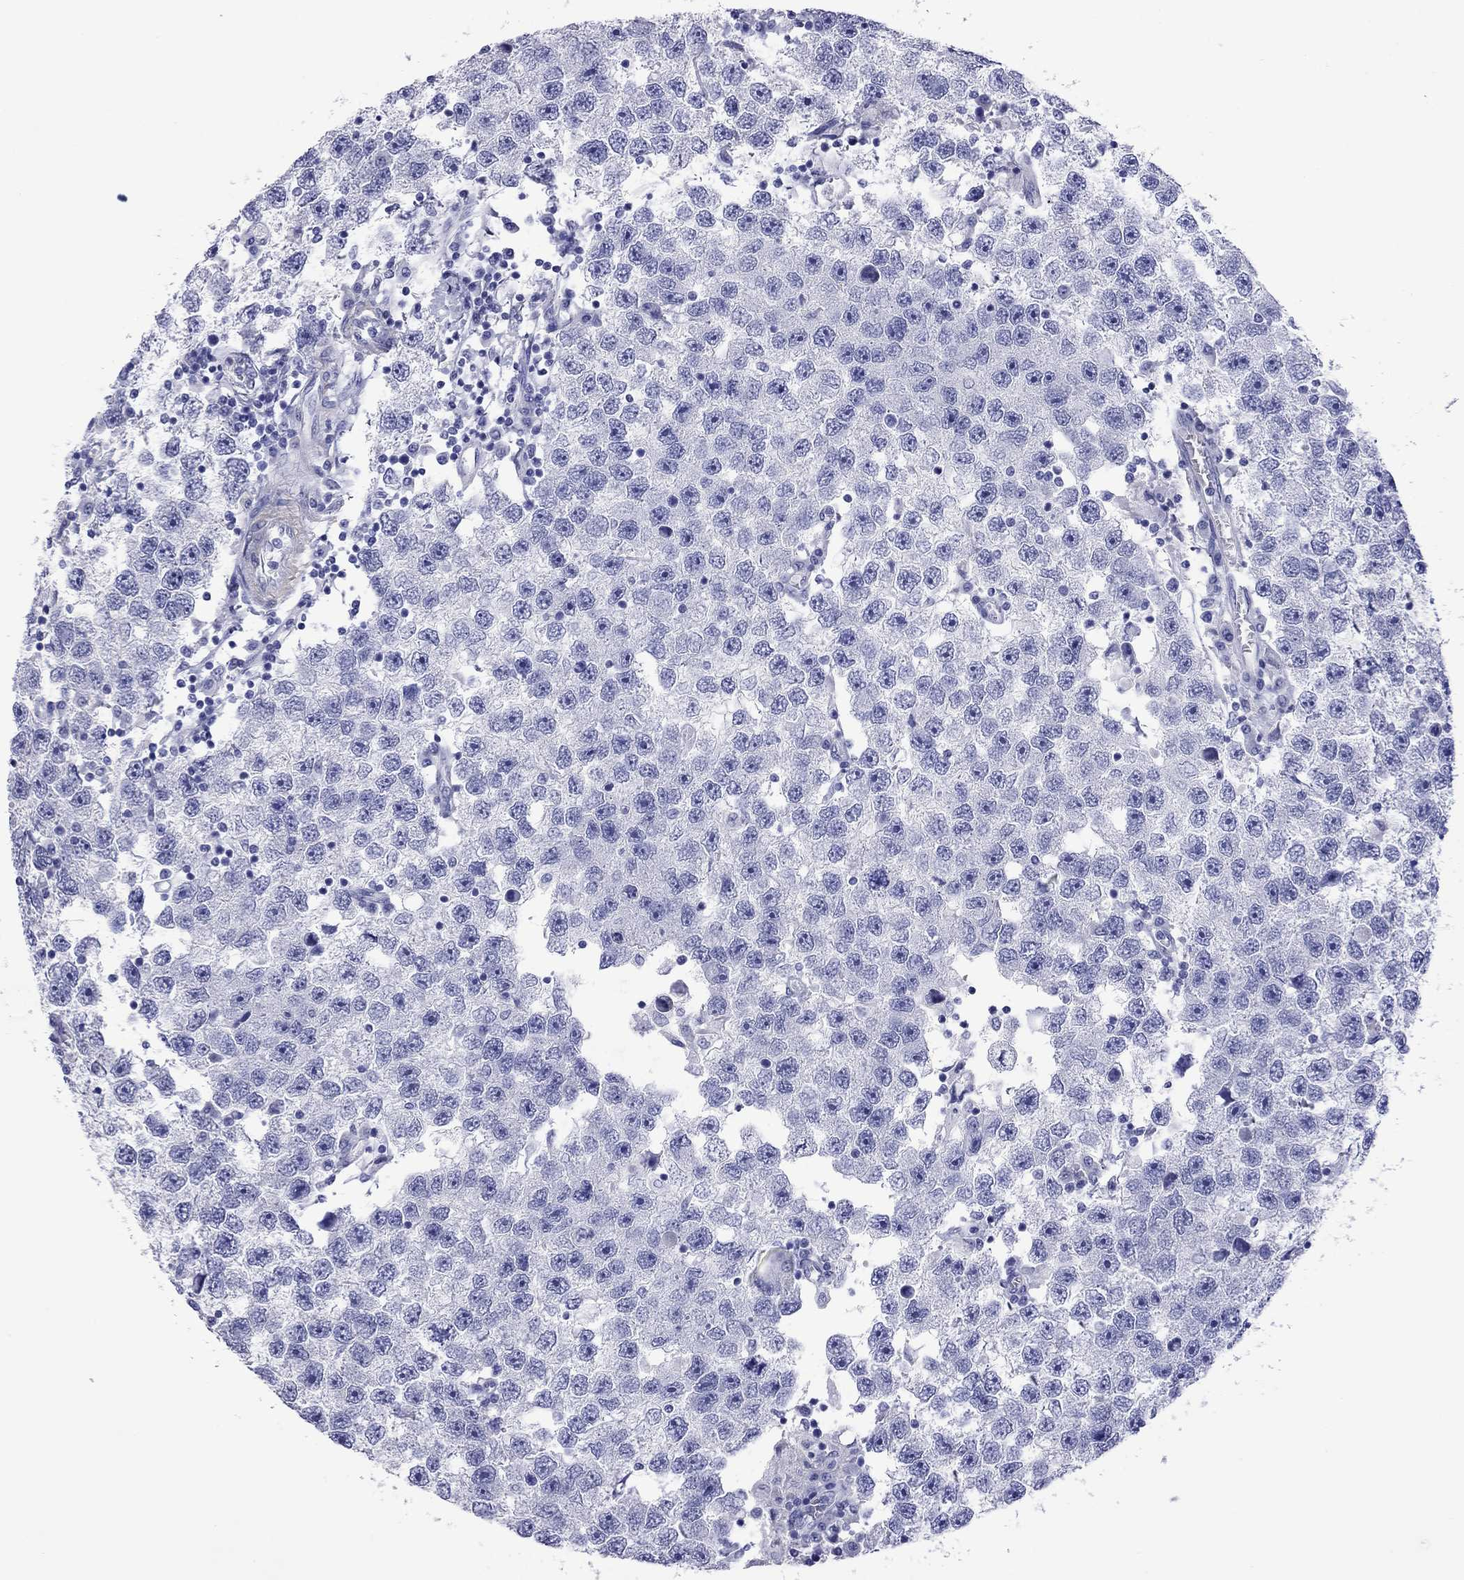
{"staining": {"intensity": "negative", "quantity": "none", "location": "none"}, "tissue": "testis cancer", "cell_type": "Tumor cells", "image_type": "cancer", "snomed": [{"axis": "morphology", "description": "Seminoma, NOS"}, {"axis": "topography", "description": "Testis"}], "caption": "Protein analysis of testis seminoma demonstrates no significant staining in tumor cells. (DAB immunohistochemistry (IHC), high magnification).", "gene": "KIAA2012", "patient": {"sex": "male", "age": 26}}